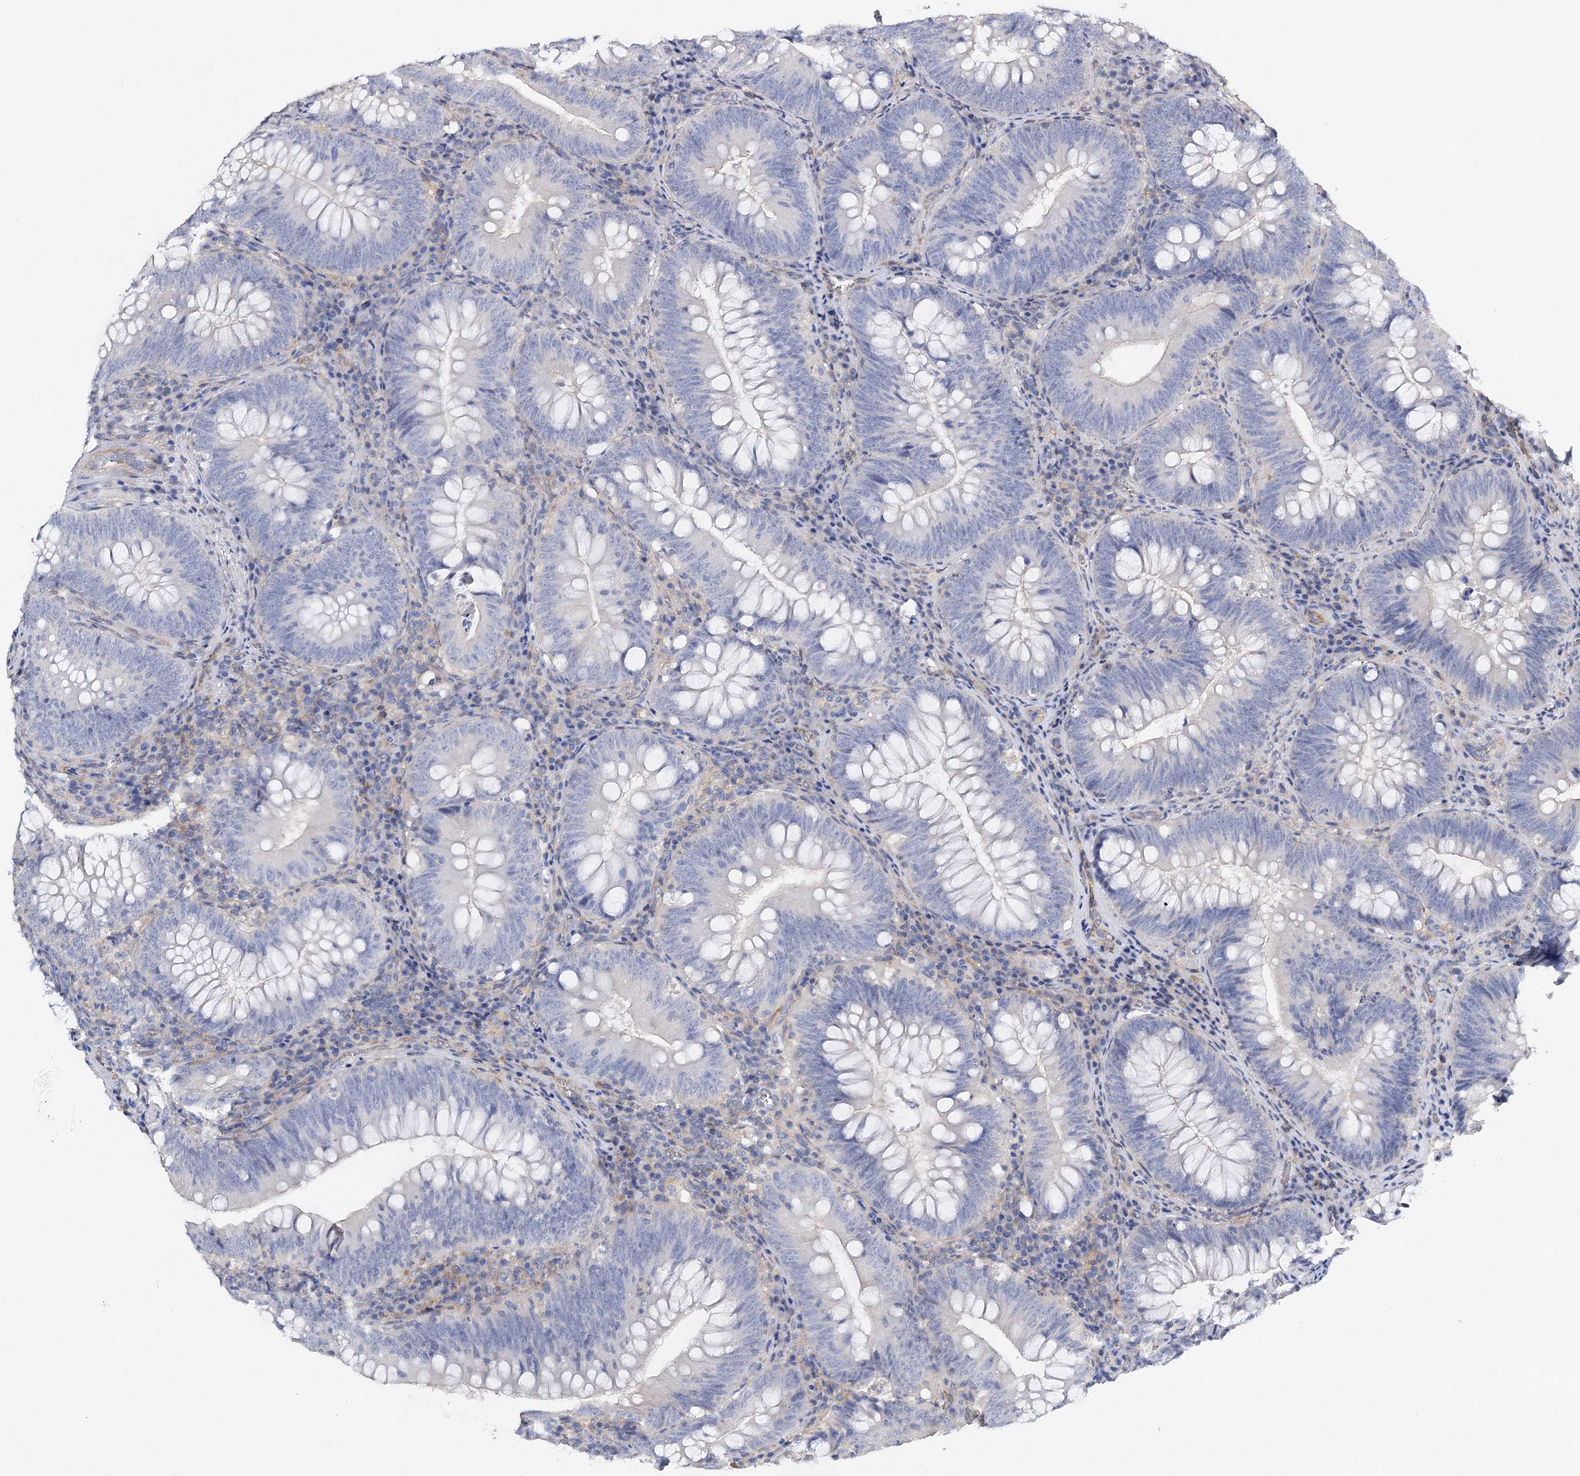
{"staining": {"intensity": "negative", "quantity": "none", "location": "none"}, "tissue": "colorectal cancer", "cell_type": "Tumor cells", "image_type": "cancer", "snomed": [{"axis": "morphology", "description": "Normal tissue, NOS"}, {"axis": "topography", "description": "Colon"}], "caption": "DAB immunohistochemical staining of human colorectal cancer reveals no significant positivity in tumor cells.", "gene": "EPYC", "patient": {"sex": "female", "age": 82}}